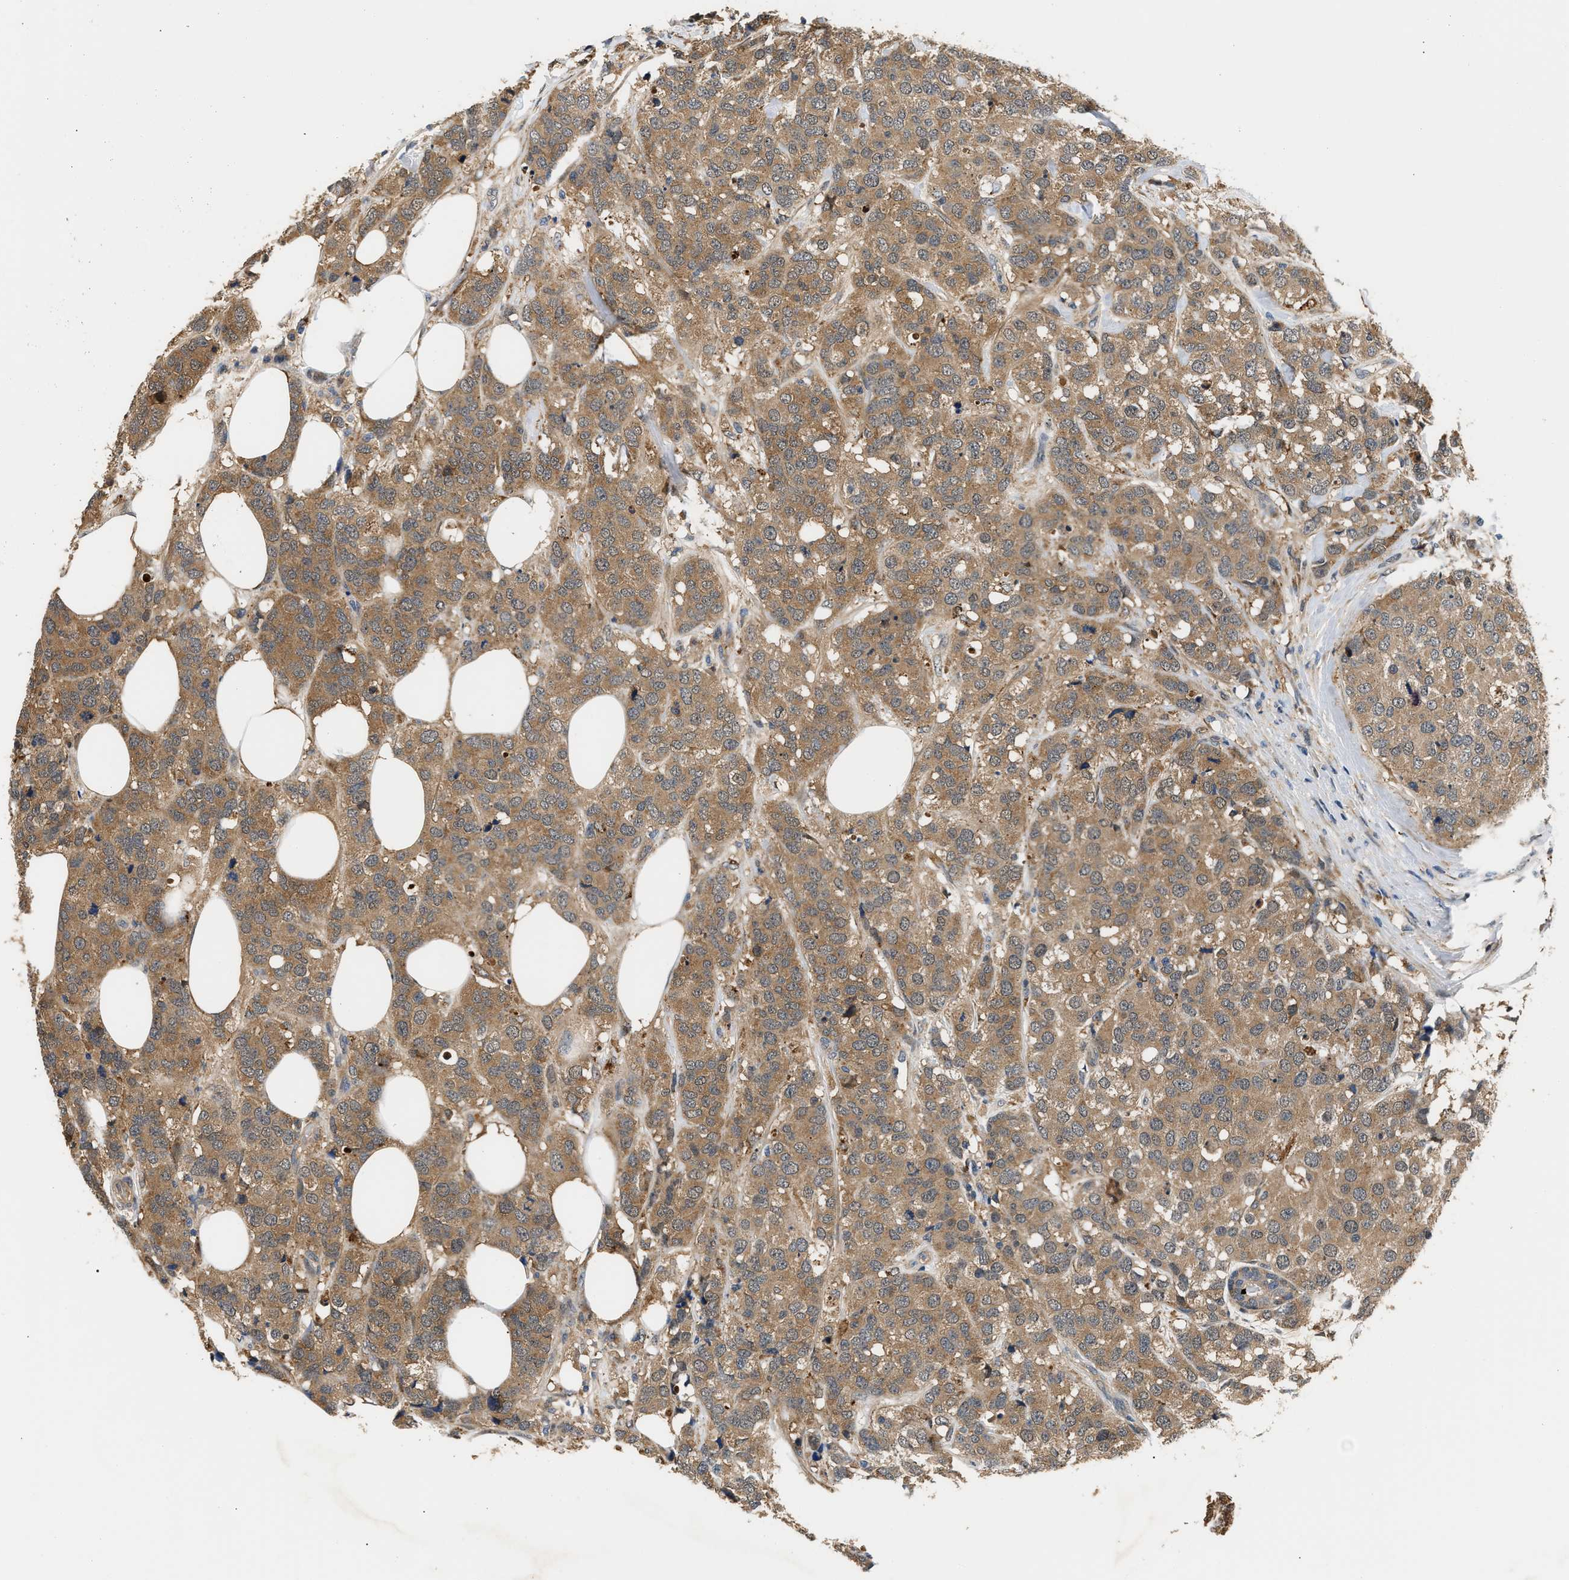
{"staining": {"intensity": "moderate", "quantity": ">75%", "location": "cytoplasmic/membranous"}, "tissue": "breast cancer", "cell_type": "Tumor cells", "image_type": "cancer", "snomed": [{"axis": "morphology", "description": "Lobular carcinoma"}, {"axis": "topography", "description": "Breast"}], "caption": "Brown immunohistochemical staining in lobular carcinoma (breast) displays moderate cytoplasmic/membranous positivity in about >75% of tumor cells.", "gene": "LARP6", "patient": {"sex": "female", "age": 59}}